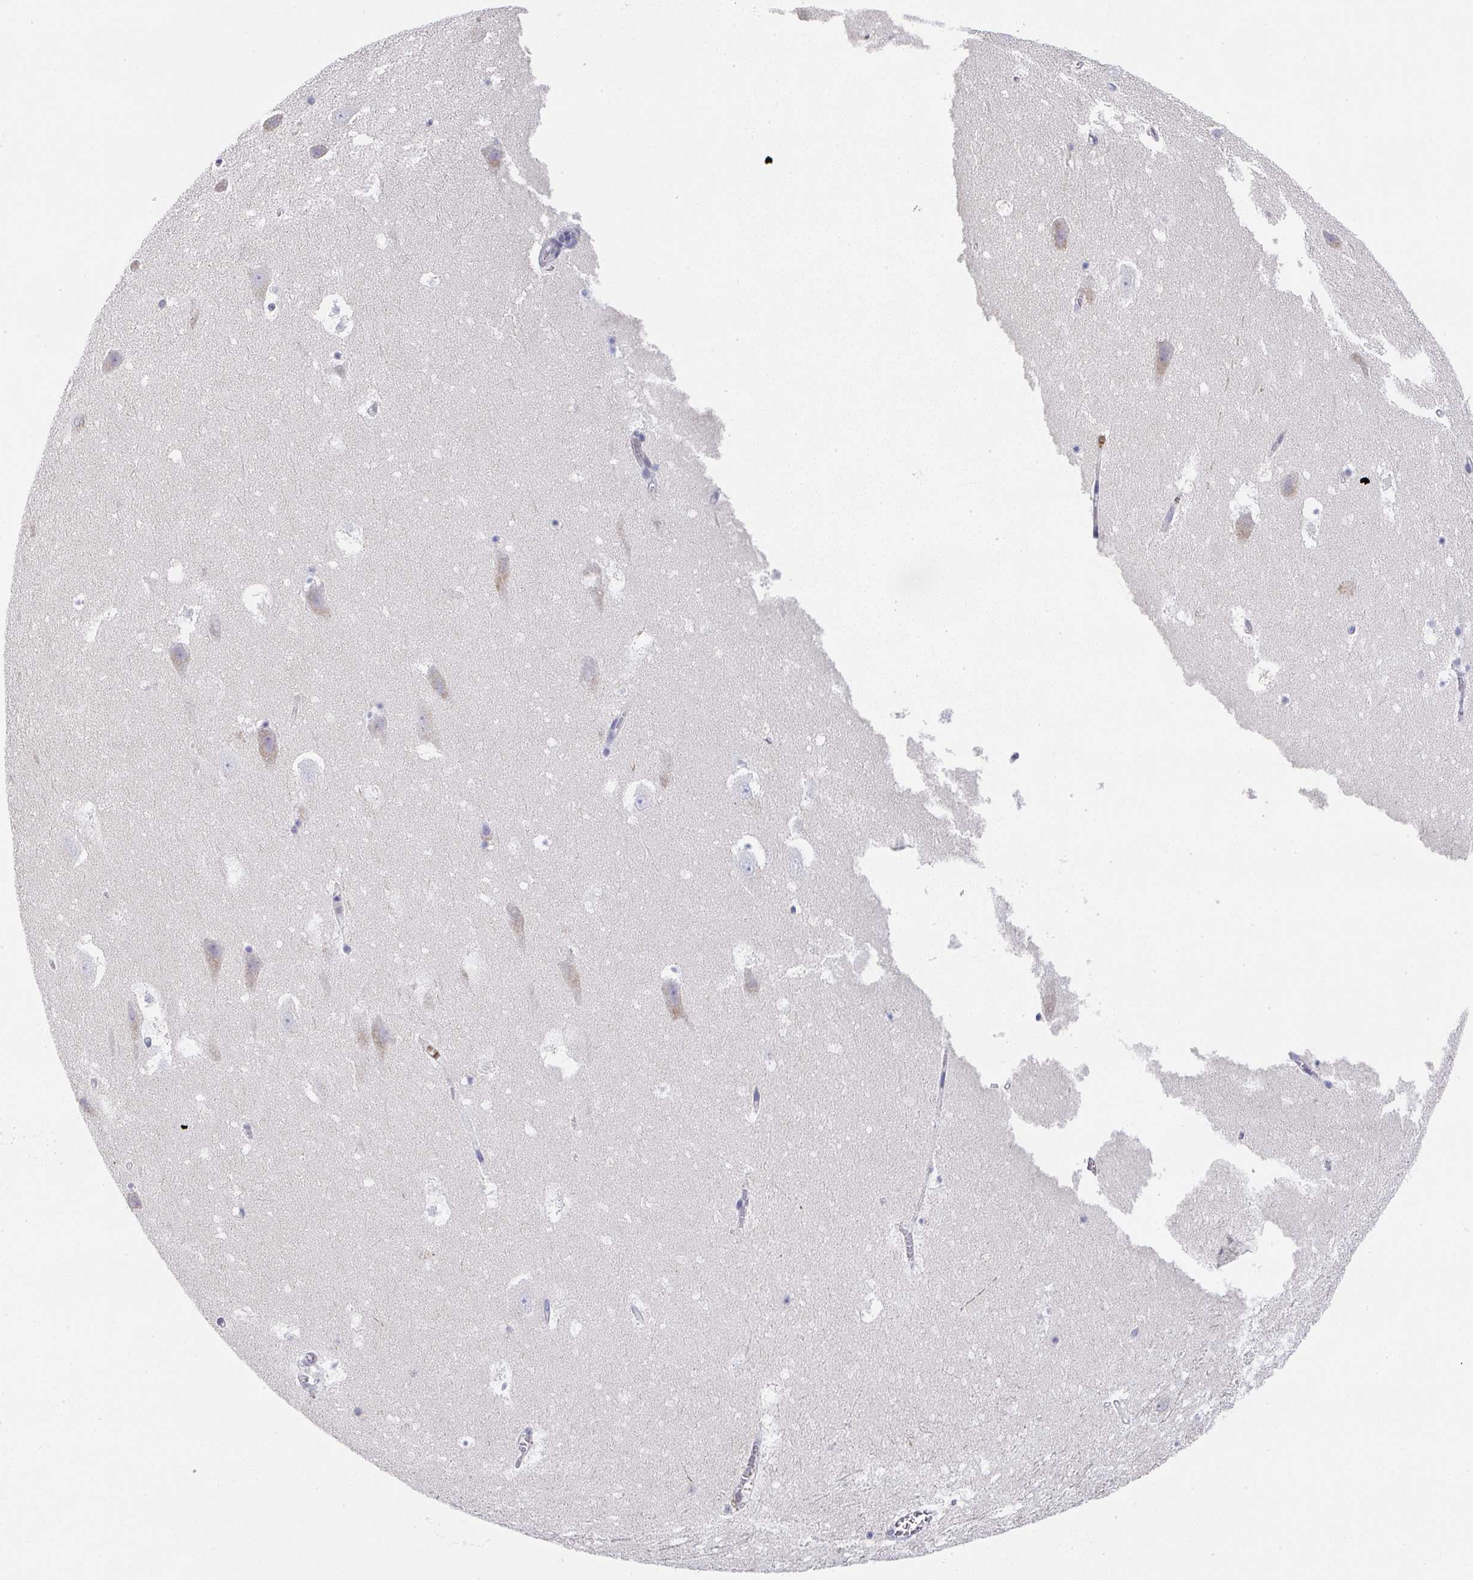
{"staining": {"intensity": "negative", "quantity": "none", "location": "none"}, "tissue": "hippocampus", "cell_type": "Glial cells", "image_type": "normal", "snomed": [{"axis": "morphology", "description": "Normal tissue, NOS"}, {"axis": "topography", "description": "Hippocampus"}], "caption": "Glial cells show no significant protein expression in normal hippocampus. The staining was performed using DAB (3,3'-diaminobenzidine) to visualize the protein expression in brown, while the nuclei were stained in blue with hematoxylin (Magnification: 20x).", "gene": "NCF1", "patient": {"sex": "female", "age": 42}}